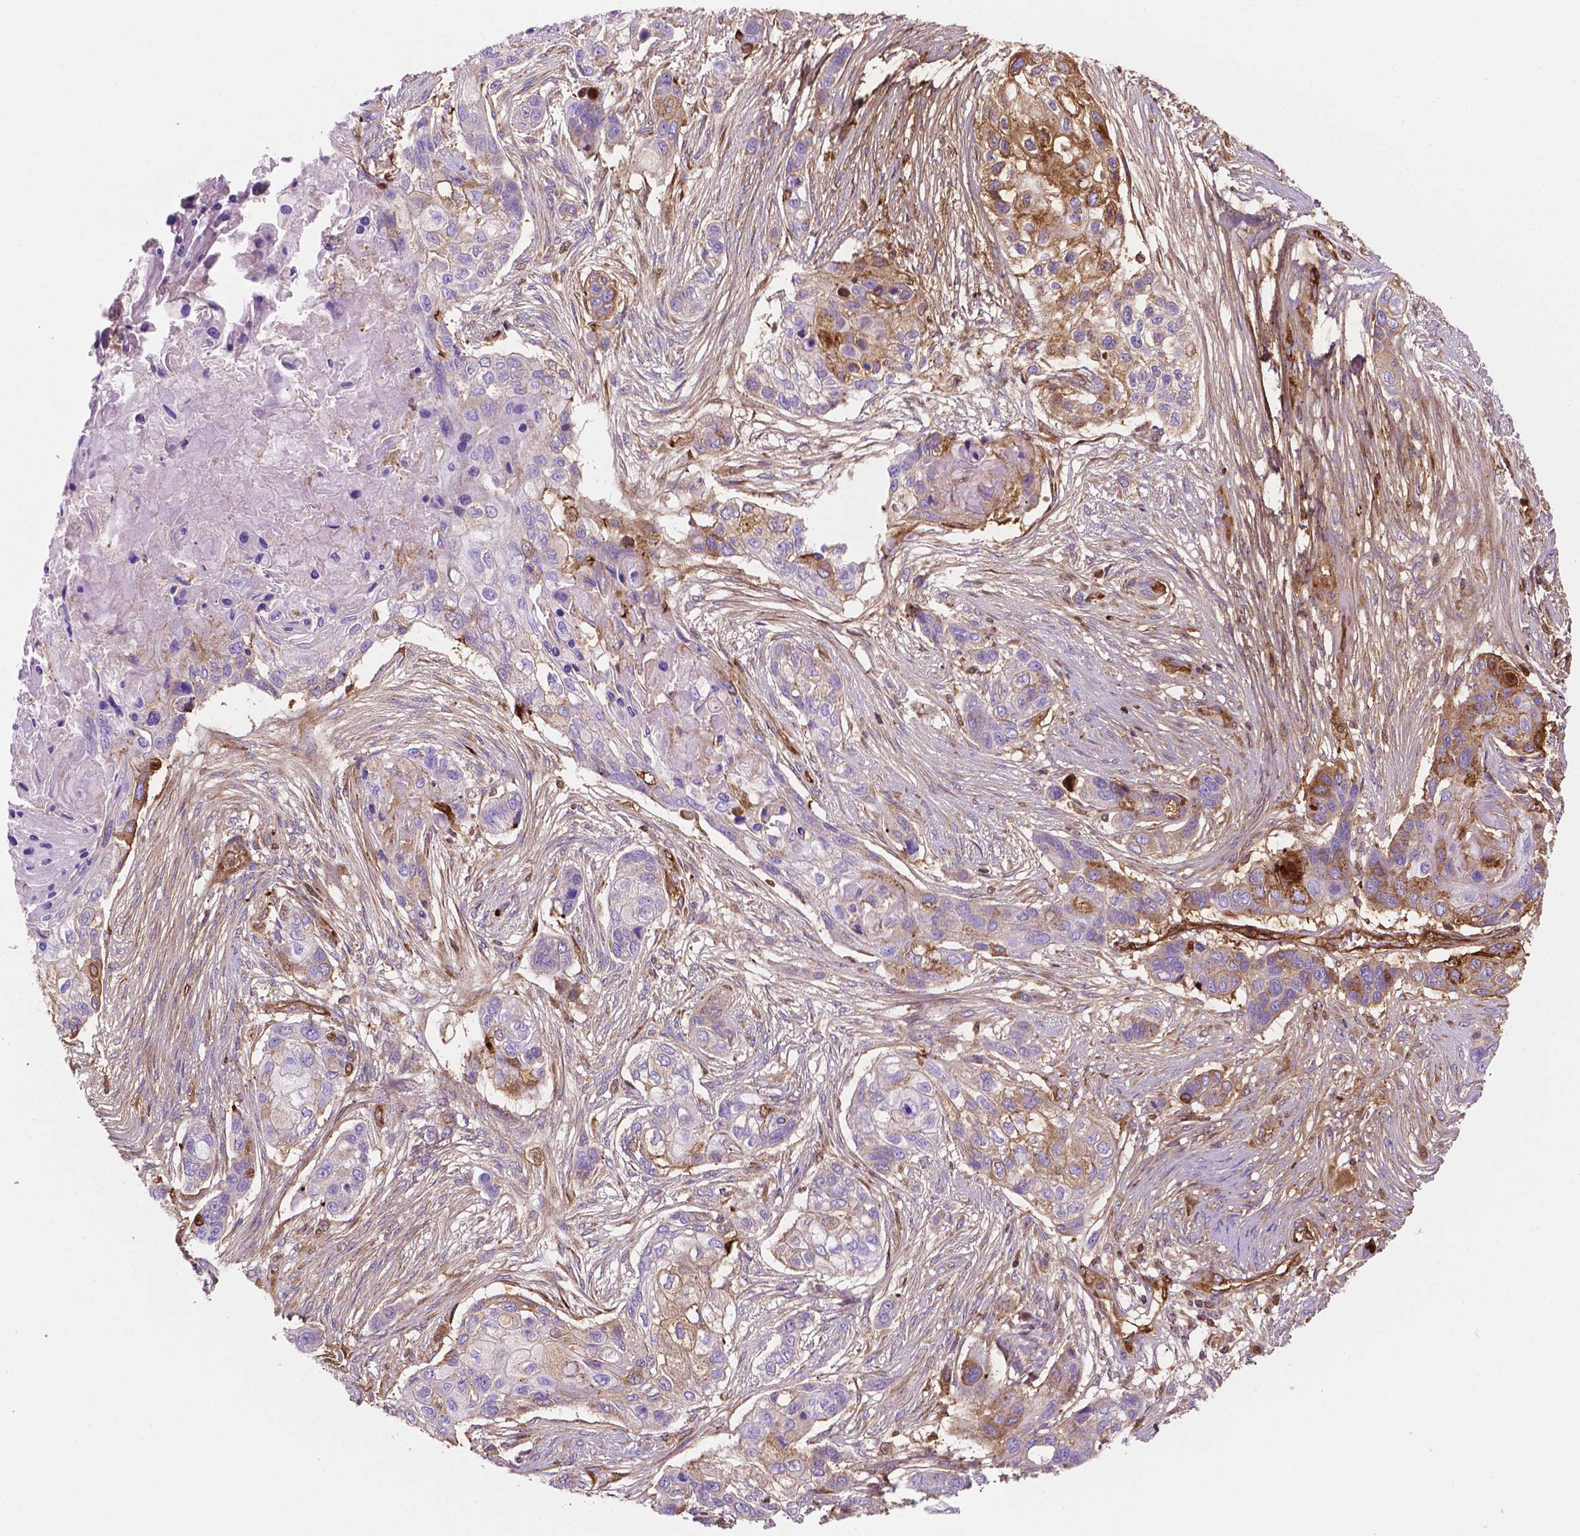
{"staining": {"intensity": "moderate", "quantity": "25%-75%", "location": "cytoplasmic/membranous"}, "tissue": "lung cancer", "cell_type": "Tumor cells", "image_type": "cancer", "snomed": [{"axis": "morphology", "description": "Squamous cell carcinoma, NOS"}, {"axis": "topography", "description": "Lung"}], "caption": "This image demonstrates immunohistochemistry (IHC) staining of human squamous cell carcinoma (lung), with medium moderate cytoplasmic/membranous staining in approximately 25%-75% of tumor cells.", "gene": "DCN", "patient": {"sex": "male", "age": 69}}